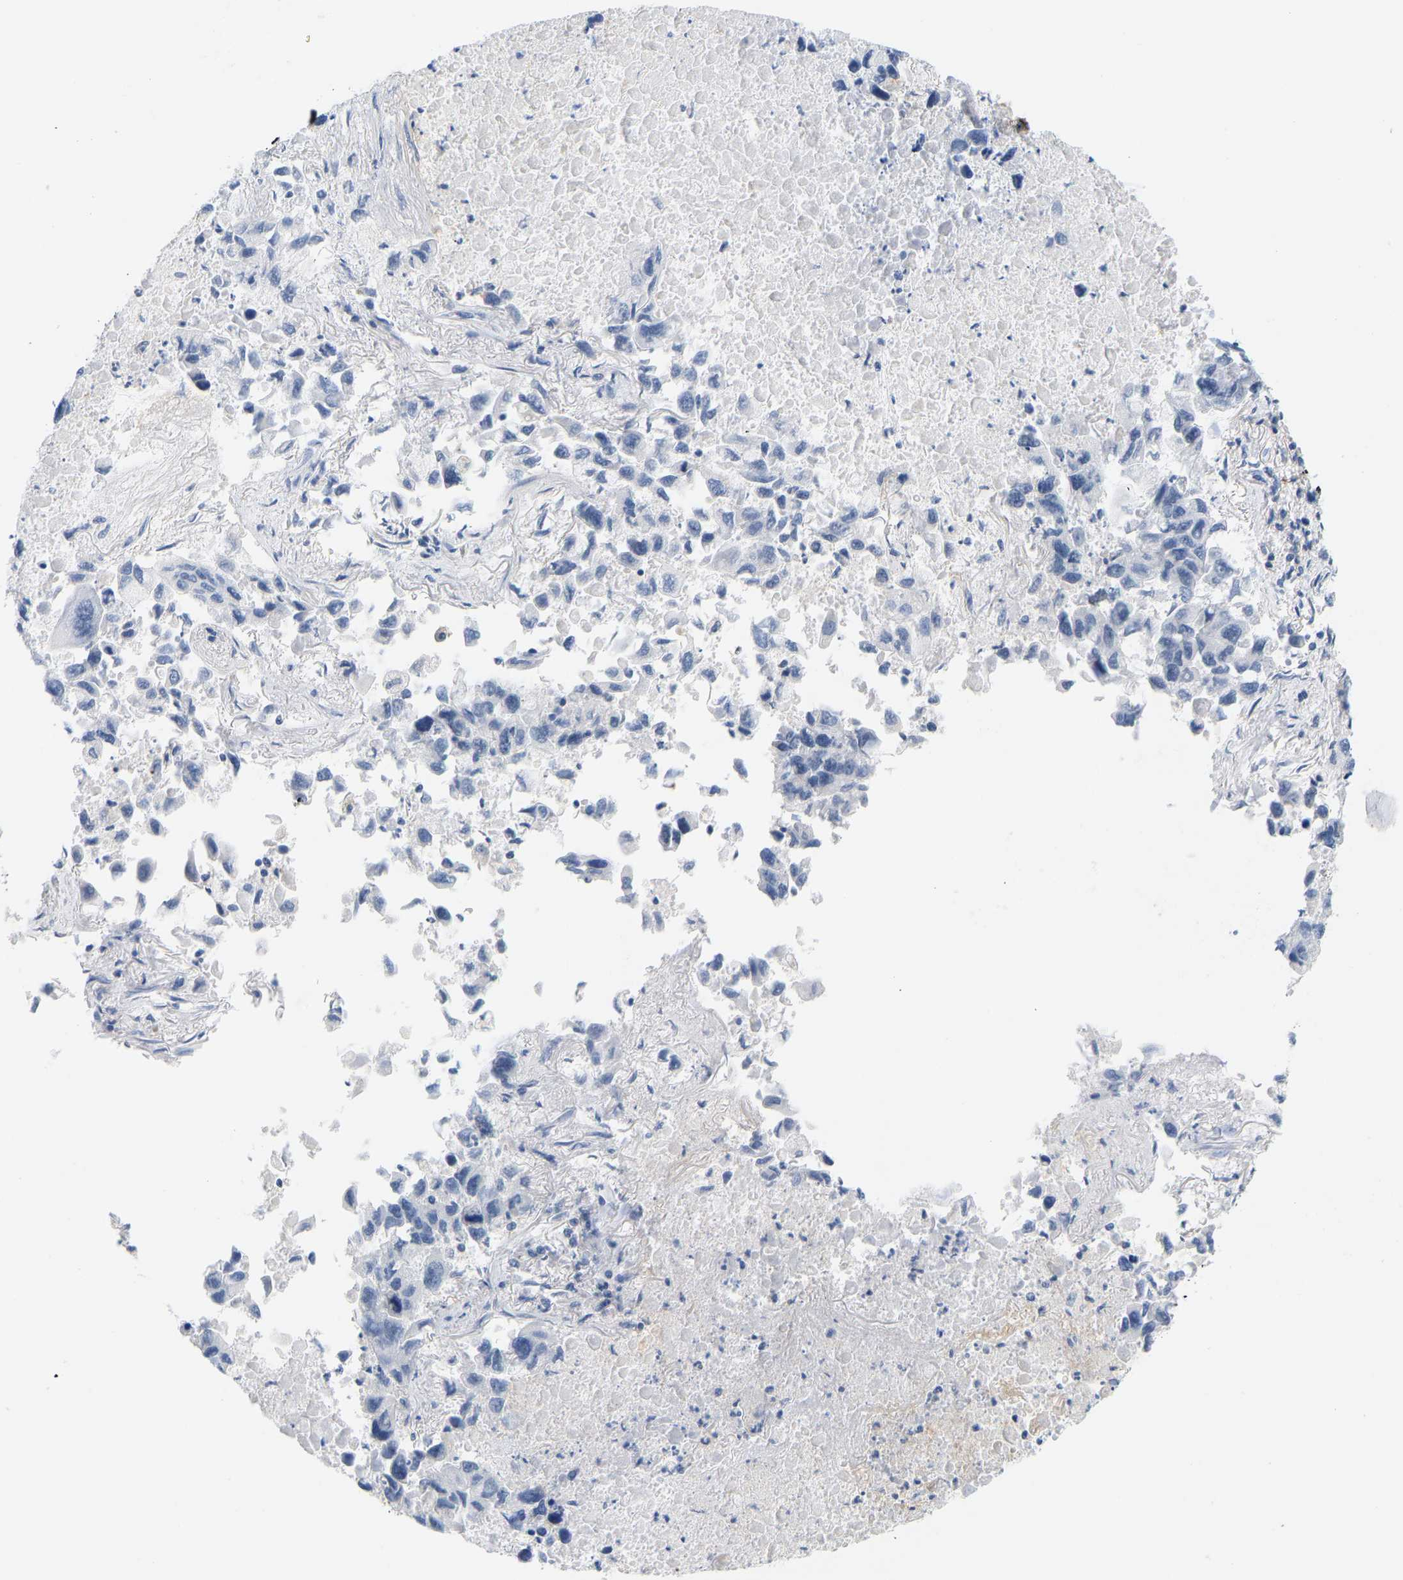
{"staining": {"intensity": "negative", "quantity": "none", "location": "none"}, "tissue": "lung cancer", "cell_type": "Tumor cells", "image_type": "cancer", "snomed": [{"axis": "morphology", "description": "Adenocarcinoma, NOS"}, {"axis": "topography", "description": "Lung"}], "caption": "Immunohistochemistry histopathology image of neoplastic tissue: lung adenocarcinoma stained with DAB (3,3'-diaminobenzidine) demonstrates no significant protein expression in tumor cells.", "gene": "EVL", "patient": {"sex": "male", "age": 64}}